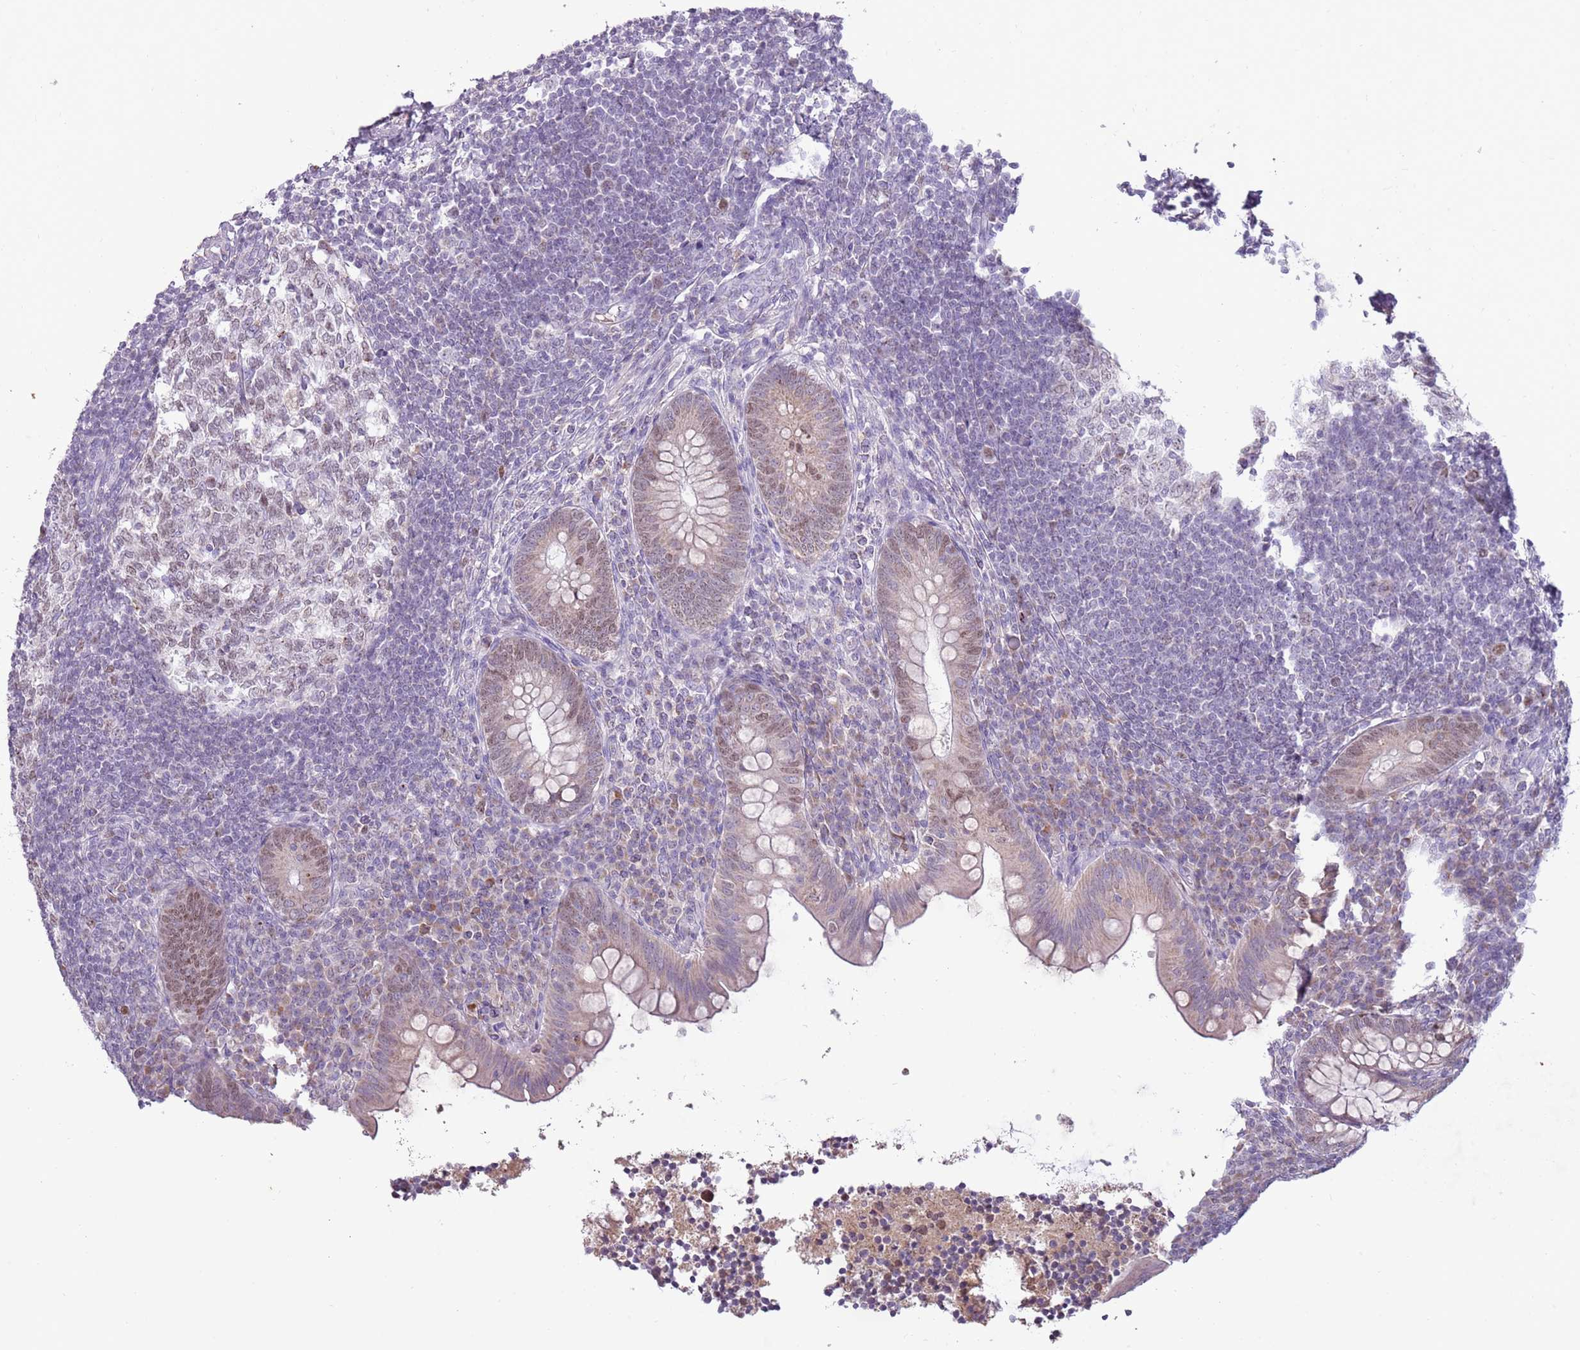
{"staining": {"intensity": "weak", "quantity": "25%-75%", "location": "cytoplasmic/membranous,nuclear"}, "tissue": "appendix", "cell_type": "Glandular cells", "image_type": "normal", "snomed": [{"axis": "morphology", "description": "Normal tissue, NOS"}, {"axis": "topography", "description": "Appendix"}], "caption": "Benign appendix exhibits weak cytoplasmic/membranous,nuclear positivity in approximately 25%-75% of glandular cells, visualized by immunohistochemistry. (brown staining indicates protein expression, while blue staining denotes nuclei).", "gene": "SYS1", "patient": {"sex": "female", "age": 33}}